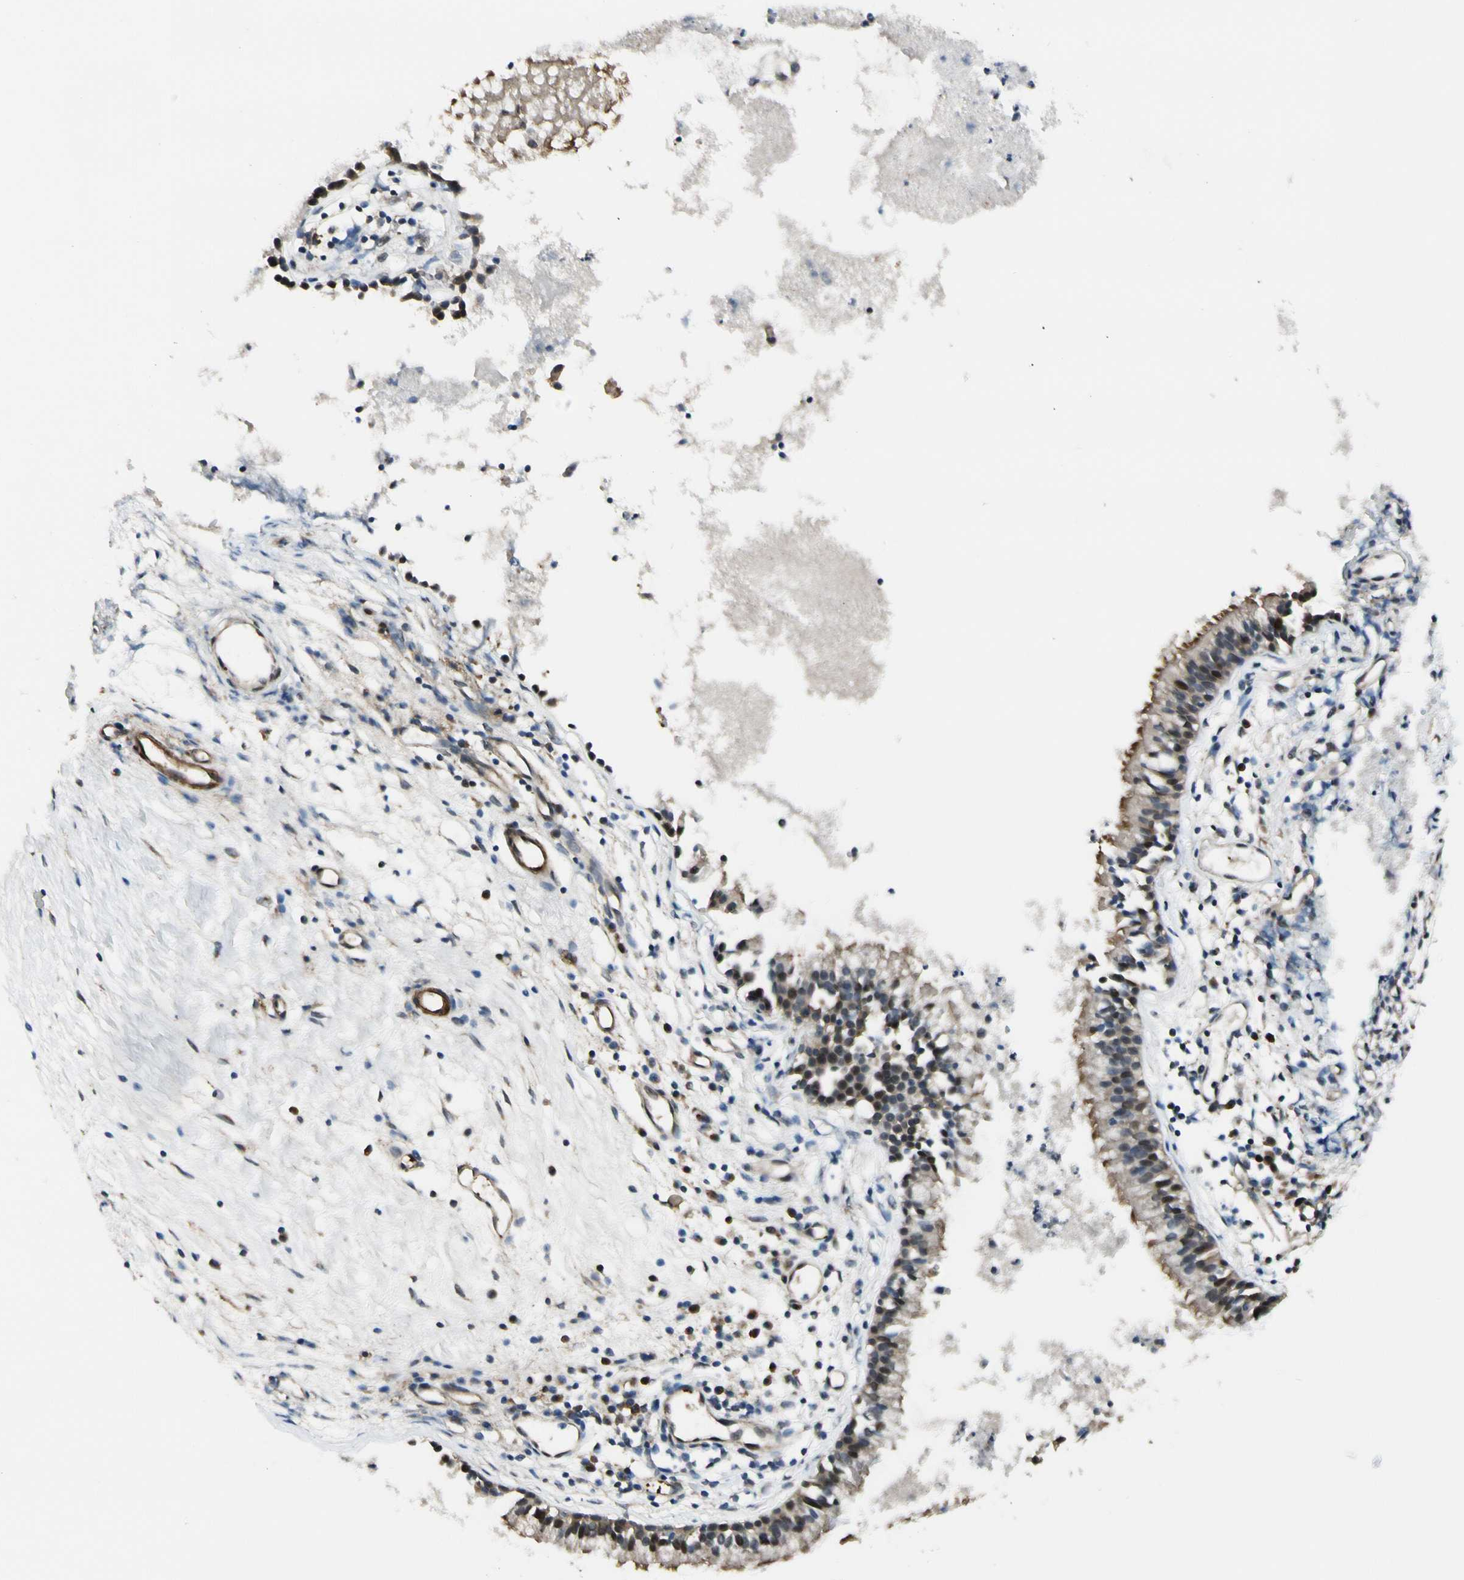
{"staining": {"intensity": "moderate", "quantity": ">75%", "location": "cytoplasmic/membranous,nuclear"}, "tissue": "nasopharynx", "cell_type": "Respiratory epithelial cells", "image_type": "normal", "snomed": [{"axis": "morphology", "description": "Normal tissue, NOS"}, {"axis": "topography", "description": "Nasopharynx"}], "caption": "High-magnification brightfield microscopy of normal nasopharynx stained with DAB (3,3'-diaminobenzidine) (brown) and counterstained with hematoxylin (blue). respiratory epithelial cells exhibit moderate cytoplasmic/membranous,nuclear positivity is appreciated in approximately>75% of cells.", "gene": "RASGRF1", "patient": {"sex": "male", "age": 21}}